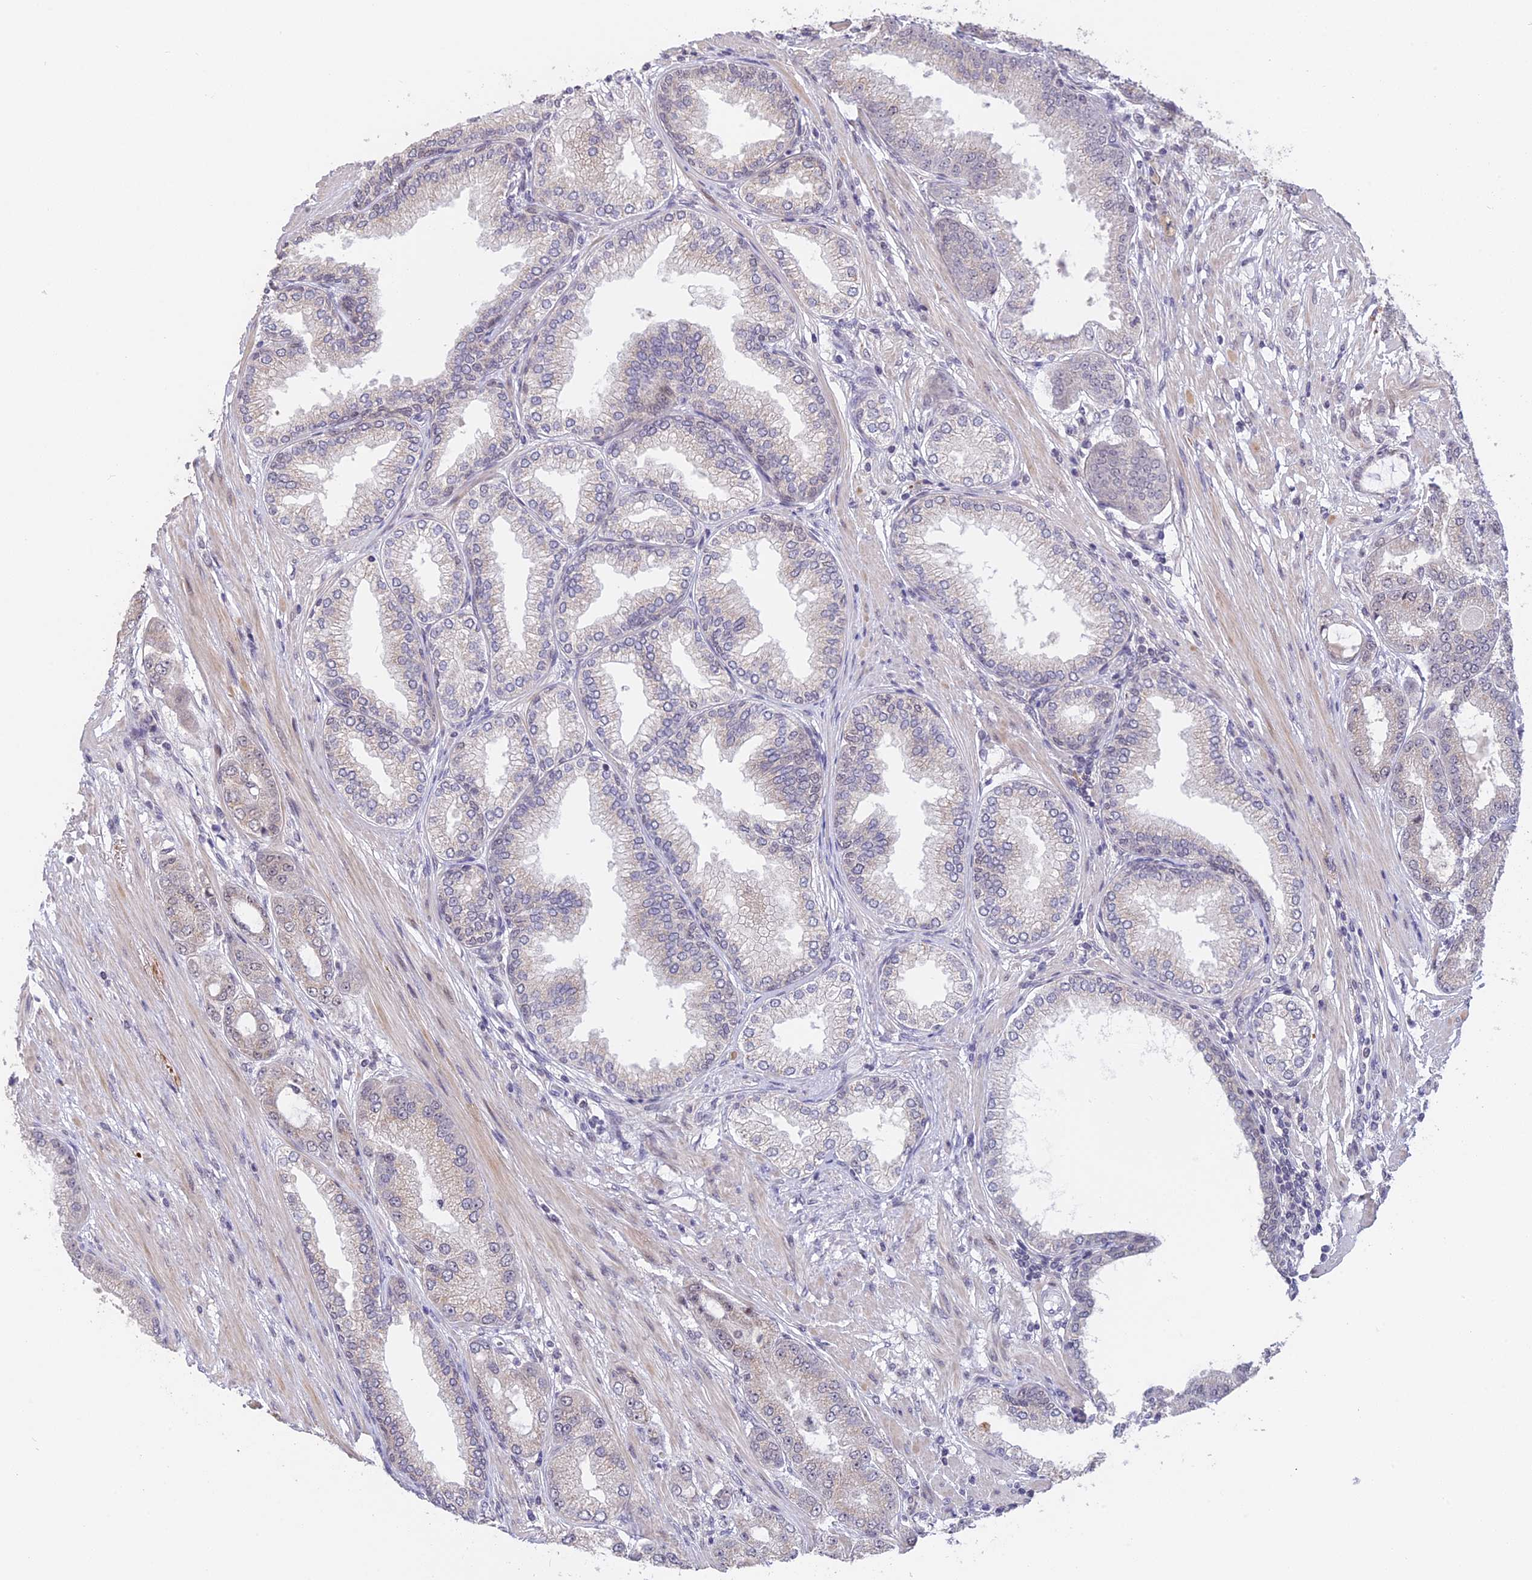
{"staining": {"intensity": "negative", "quantity": "none", "location": "none"}, "tissue": "prostate cancer", "cell_type": "Tumor cells", "image_type": "cancer", "snomed": [{"axis": "morphology", "description": "Adenocarcinoma, High grade"}, {"axis": "topography", "description": "Prostate"}], "caption": "Prostate cancer (high-grade adenocarcinoma) was stained to show a protein in brown. There is no significant expression in tumor cells.", "gene": "POLR2C", "patient": {"sex": "male", "age": 71}}